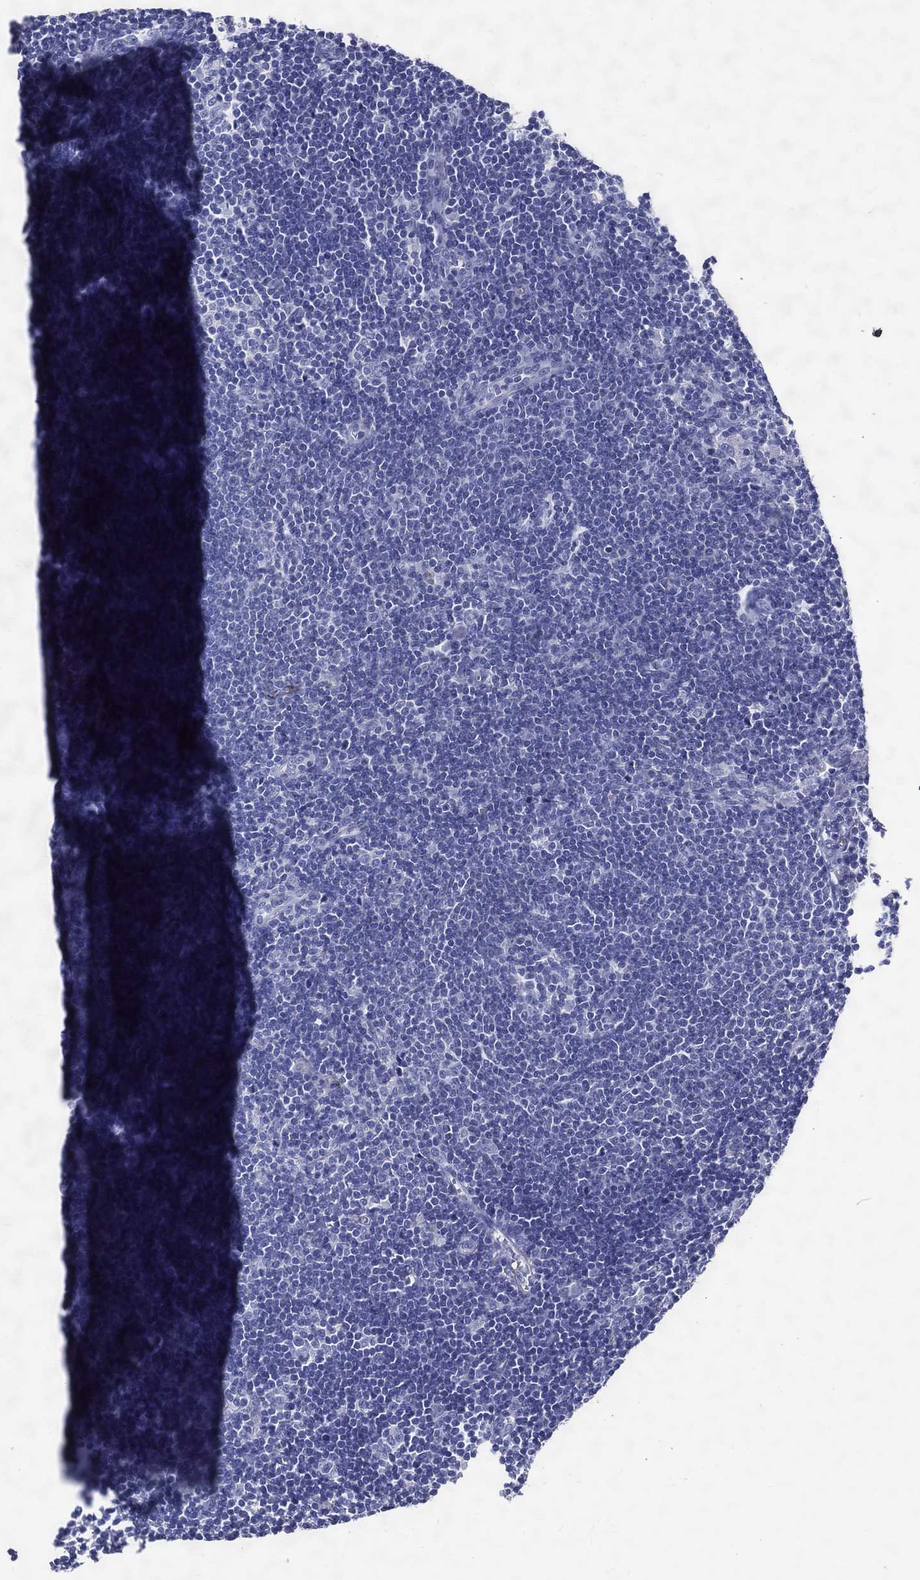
{"staining": {"intensity": "negative", "quantity": "none", "location": "none"}, "tissue": "lymph node", "cell_type": "Non-germinal center cells", "image_type": "normal", "snomed": [{"axis": "morphology", "description": "Normal tissue, NOS"}, {"axis": "morphology", "description": "Adenocarcinoma, NOS"}, {"axis": "topography", "description": "Lymph node"}, {"axis": "topography", "description": "Pancreas"}], "caption": "DAB (3,3'-diaminobenzidine) immunohistochemical staining of normal lymph node demonstrates no significant staining in non-germinal center cells.", "gene": "ACE2", "patient": {"sex": "female", "age": 58}}